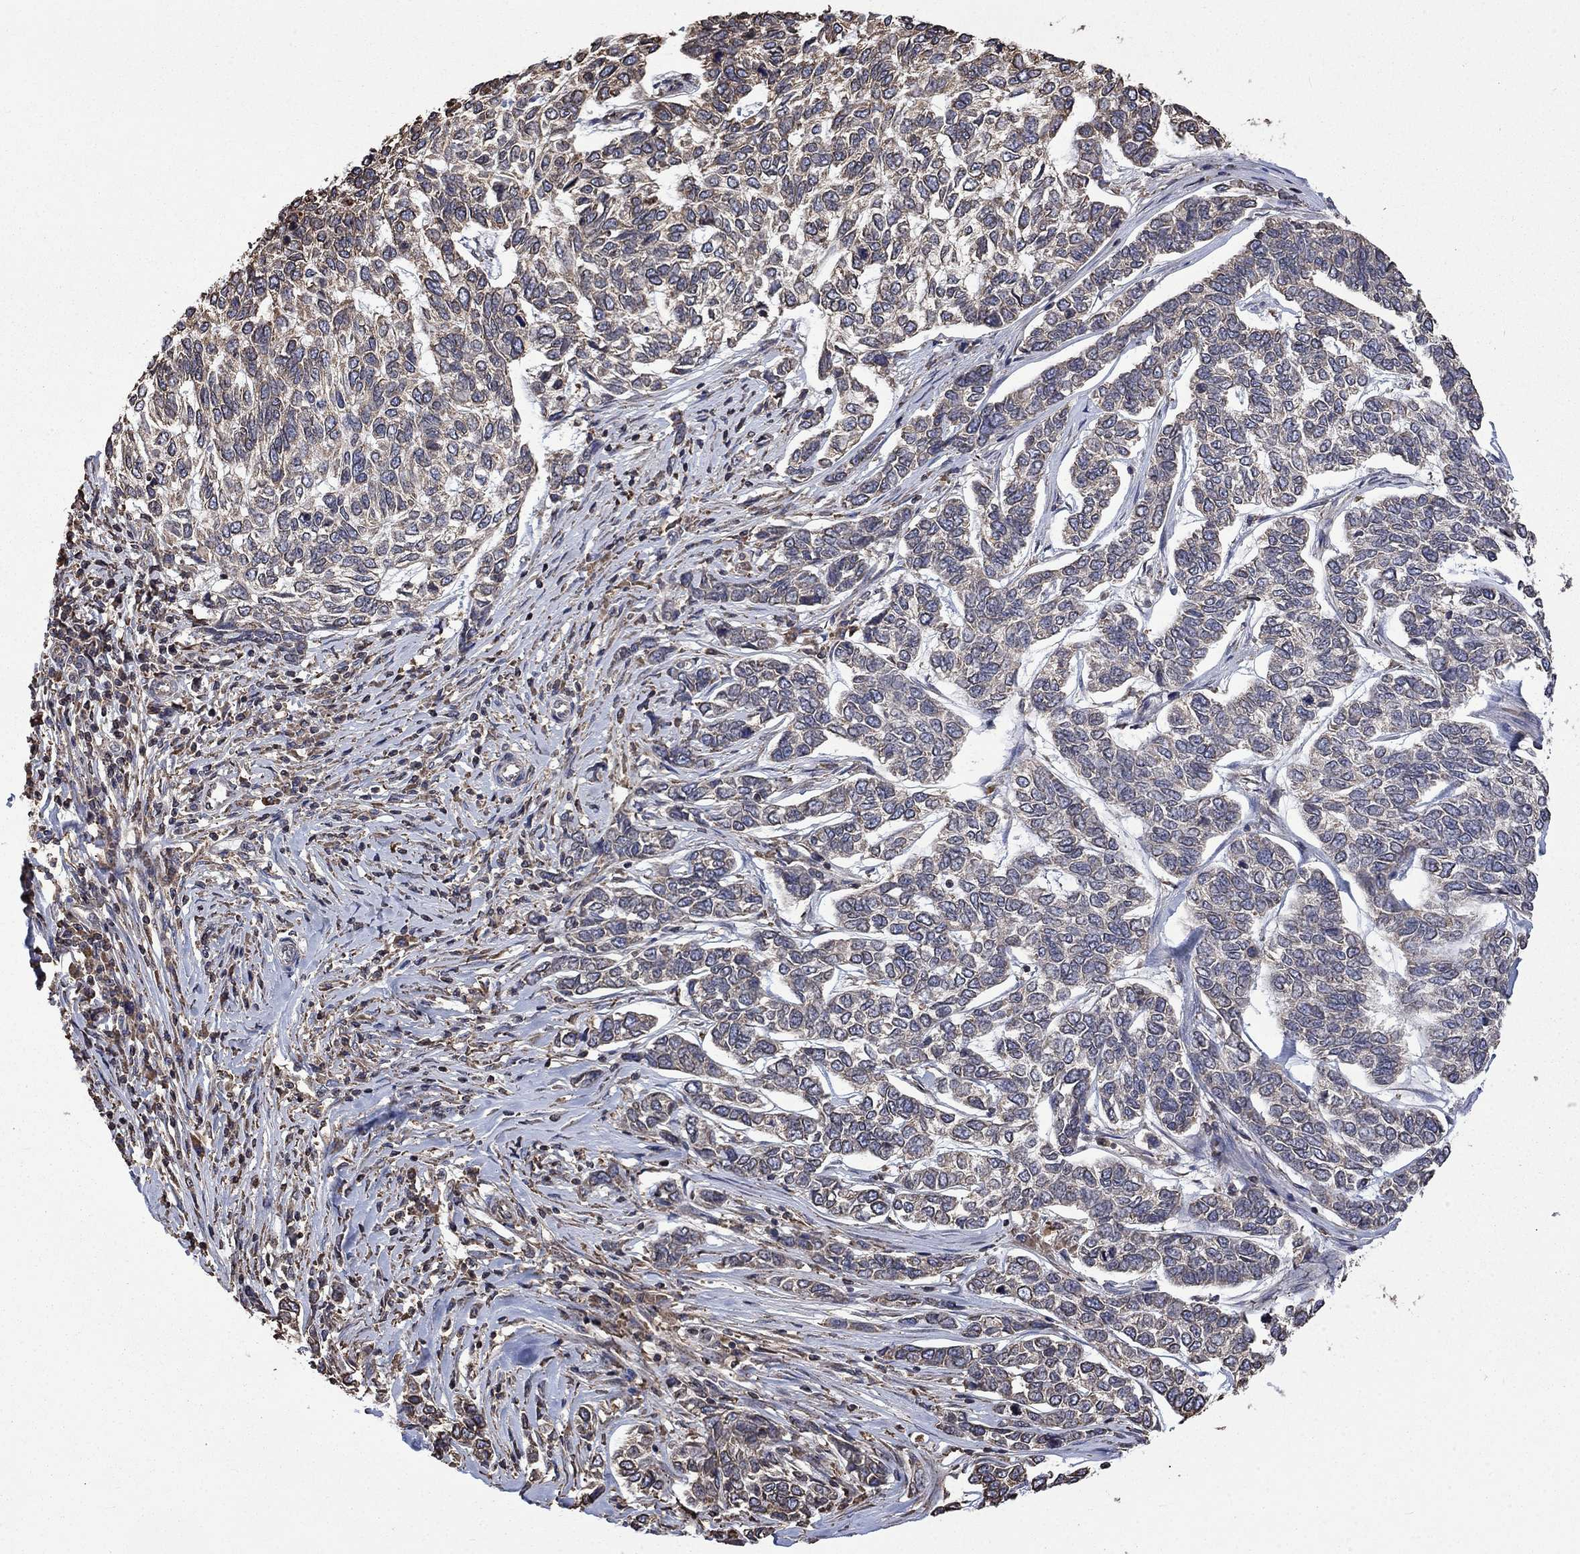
{"staining": {"intensity": "negative", "quantity": "none", "location": "none"}, "tissue": "skin cancer", "cell_type": "Tumor cells", "image_type": "cancer", "snomed": [{"axis": "morphology", "description": "Basal cell carcinoma"}, {"axis": "topography", "description": "Skin"}], "caption": "DAB immunohistochemical staining of skin cancer shows no significant expression in tumor cells.", "gene": "ESRRA", "patient": {"sex": "female", "age": 65}}